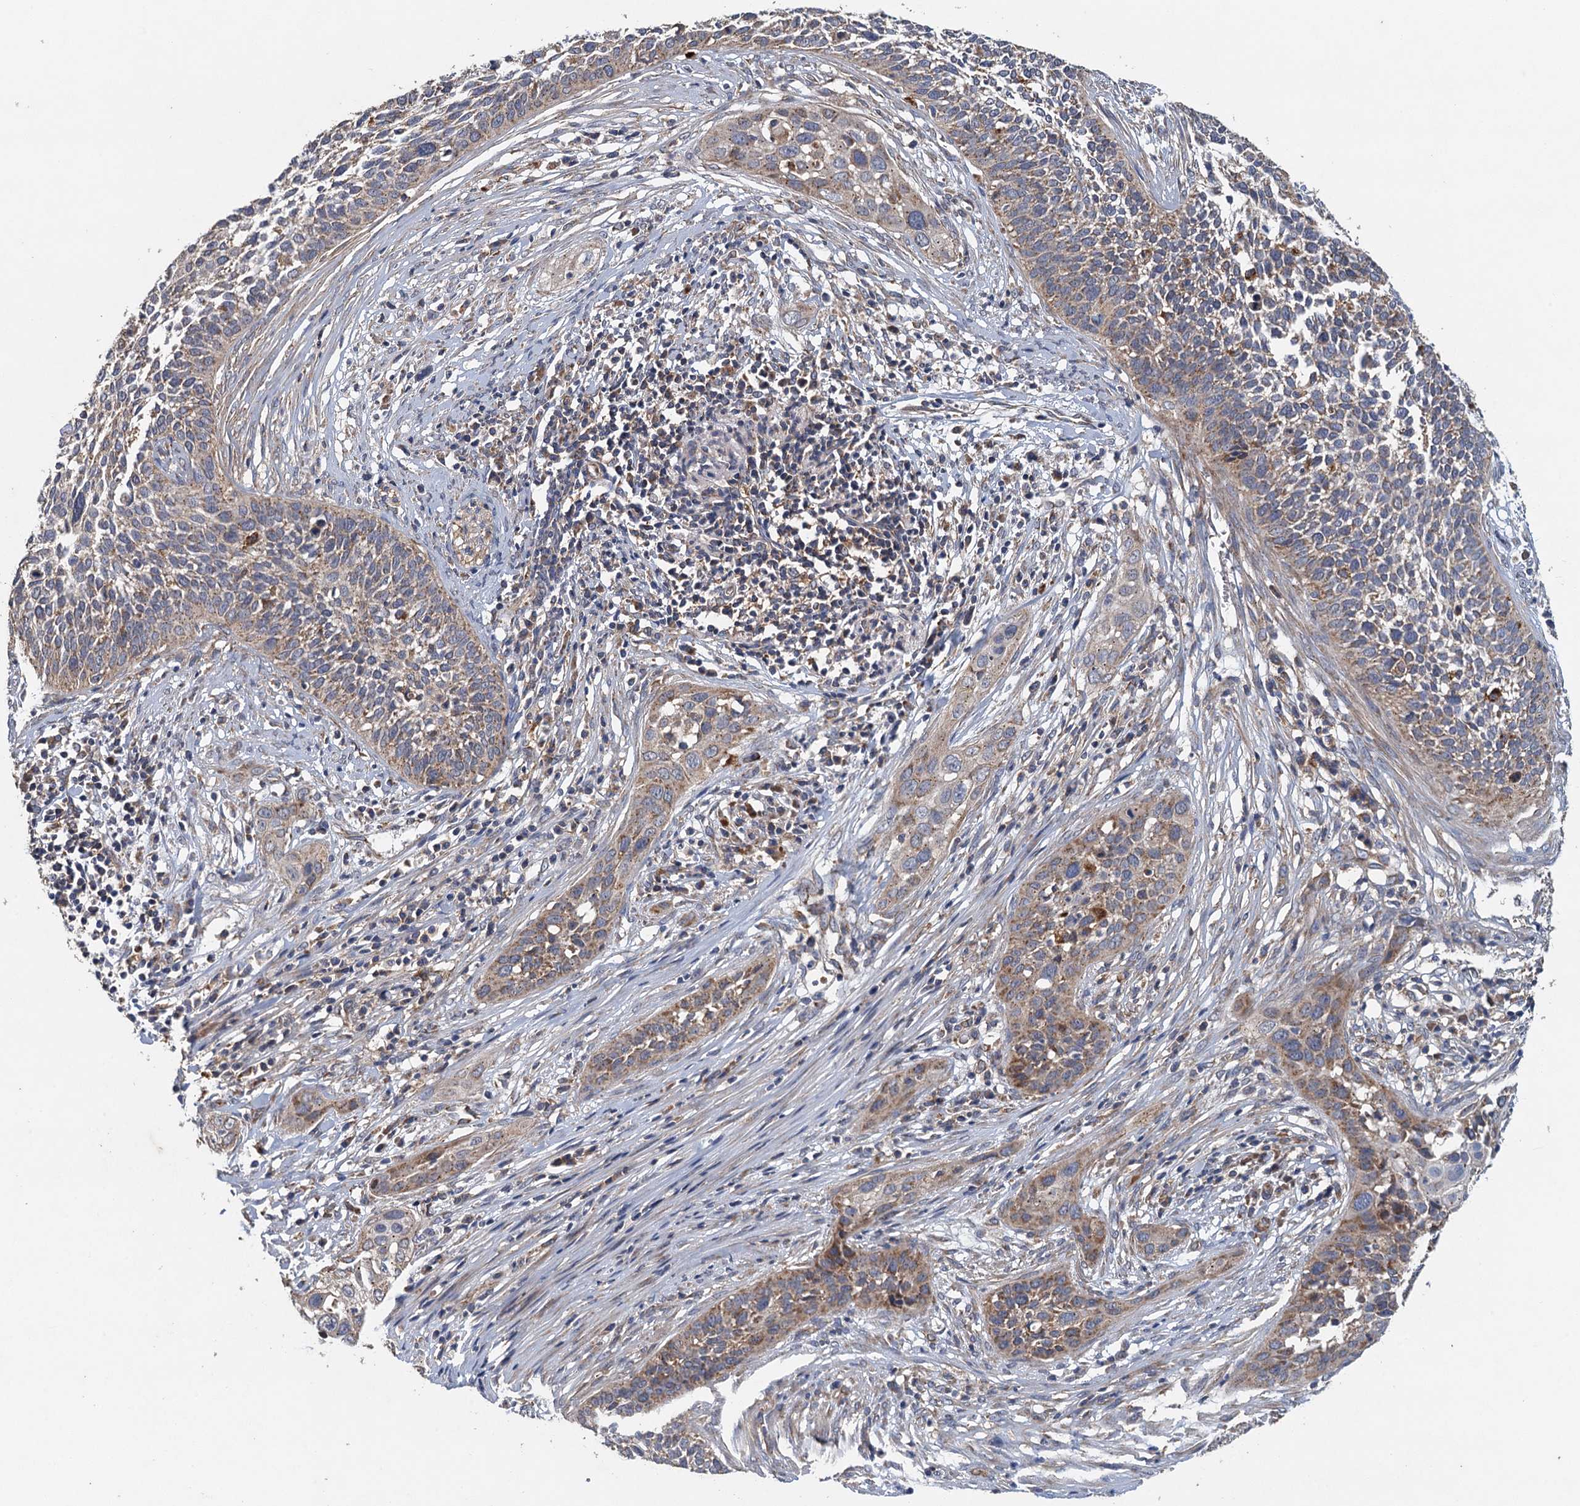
{"staining": {"intensity": "weak", "quantity": "25%-75%", "location": "cytoplasmic/membranous"}, "tissue": "cervical cancer", "cell_type": "Tumor cells", "image_type": "cancer", "snomed": [{"axis": "morphology", "description": "Squamous cell carcinoma, NOS"}, {"axis": "topography", "description": "Cervix"}], "caption": "This micrograph exhibits immunohistochemistry staining of human cervical squamous cell carcinoma, with low weak cytoplasmic/membranous expression in about 25%-75% of tumor cells.", "gene": "BCS1L", "patient": {"sex": "female", "age": 34}}